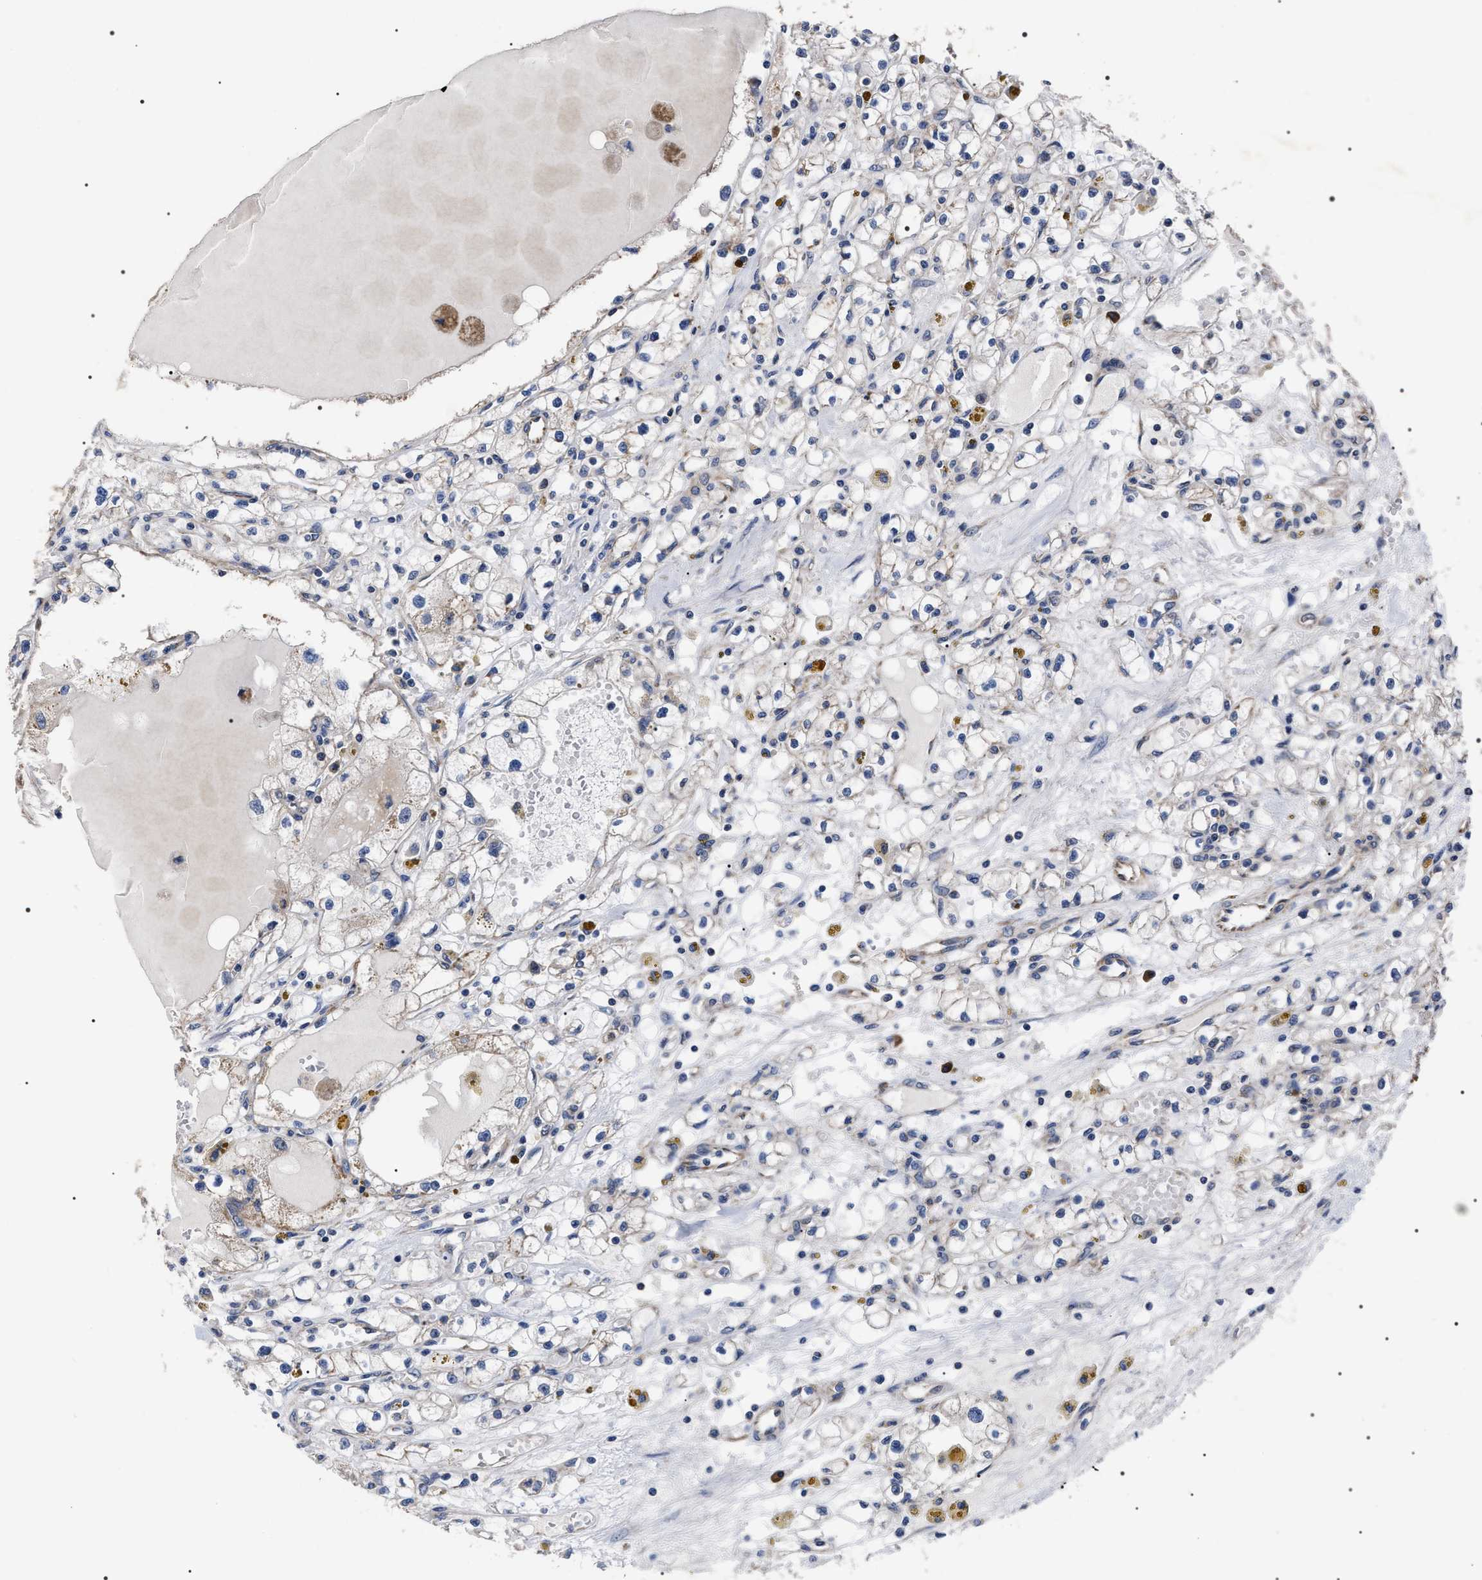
{"staining": {"intensity": "negative", "quantity": "none", "location": "none"}, "tissue": "renal cancer", "cell_type": "Tumor cells", "image_type": "cancer", "snomed": [{"axis": "morphology", "description": "Adenocarcinoma, NOS"}, {"axis": "topography", "description": "Kidney"}], "caption": "The photomicrograph demonstrates no staining of tumor cells in adenocarcinoma (renal).", "gene": "MIS18A", "patient": {"sex": "male", "age": 56}}